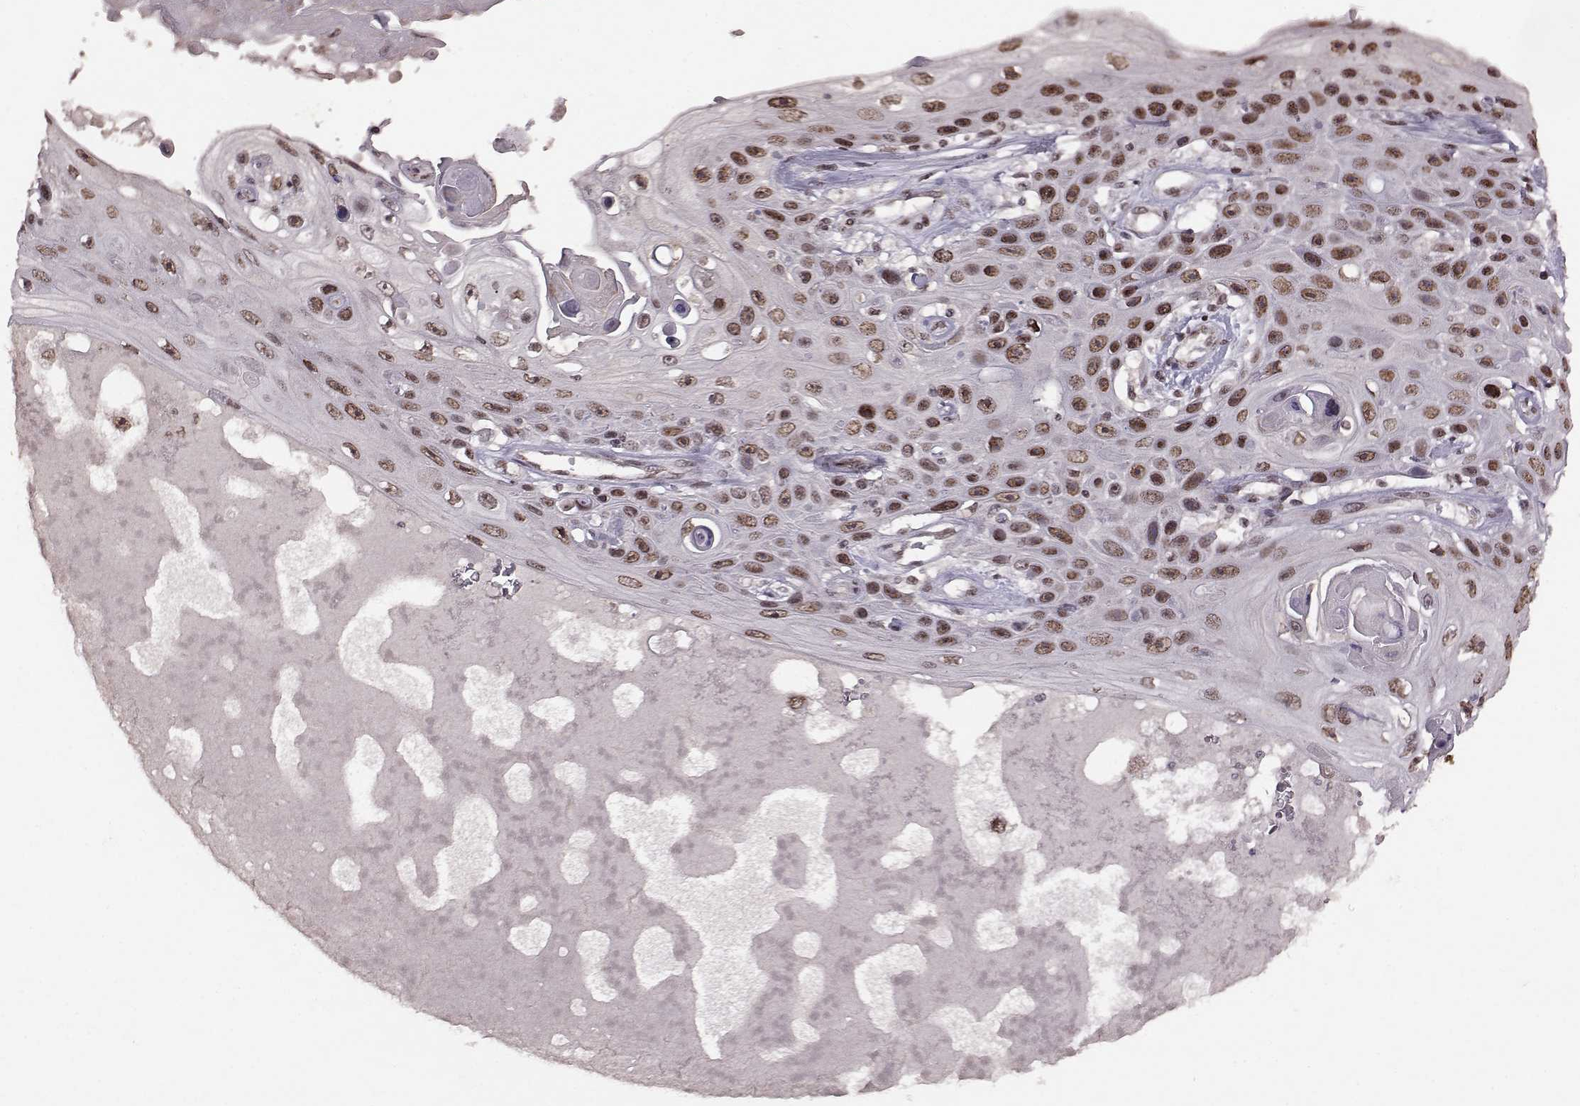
{"staining": {"intensity": "moderate", "quantity": ">75%", "location": "nuclear"}, "tissue": "skin cancer", "cell_type": "Tumor cells", "image_type": "cancer", "snomed": [{"axis": "morphology", "description": "Squamous cell carcinoma, NOS"}, {"axis": "topography", "description": "Skin"}], "caption": "The photomicrograph reveals a brown stain indicating the presence of a protein in the nuclear of tumor cells in squamous cell carcinoma (skin).", "gene": "RRAGD", "patient": {"sex": "male", "age": 82}}